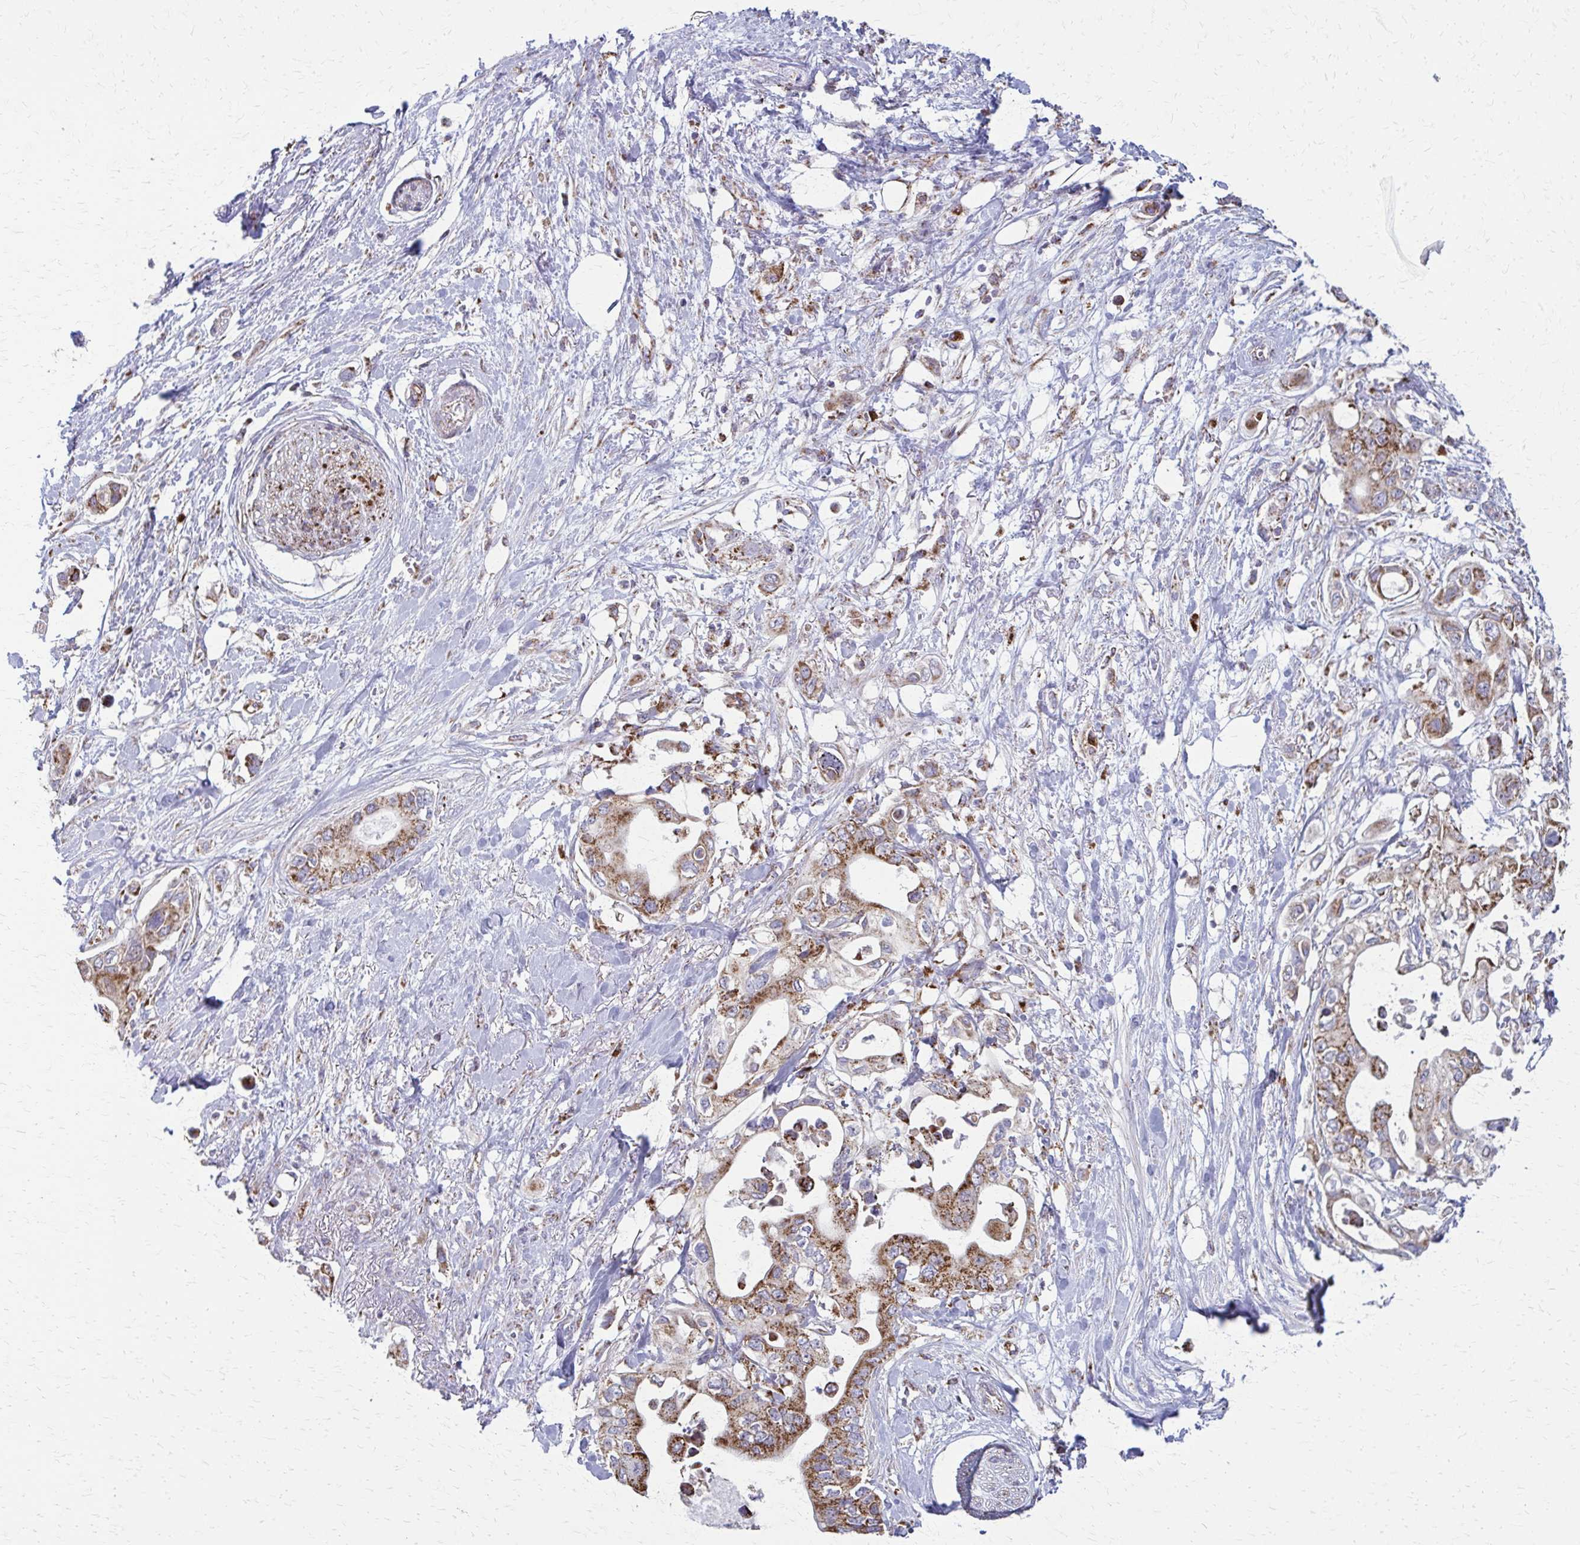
{"staining": {"intensity": "moderate", "quantity": ">75%", "location": "cytoplasmic/membranous"}, "tissue": "pancreatic cancer", "cell_type": "Tumor cells", "image_type": "cancer", "snomed": [{"axis": "morphology", "description": "Adenocarcinoma, NOS"}, {"axis": "topography", "description": "Pancreas"}], "caption": "A histopathology image of human pancreatic adenocarcinoma stained for a protein displays moderate cytoplasmic/membranous brown staining in tumor cells.", "gene": "TVP23A", "patient": {"sex": "female", "age": 63}}